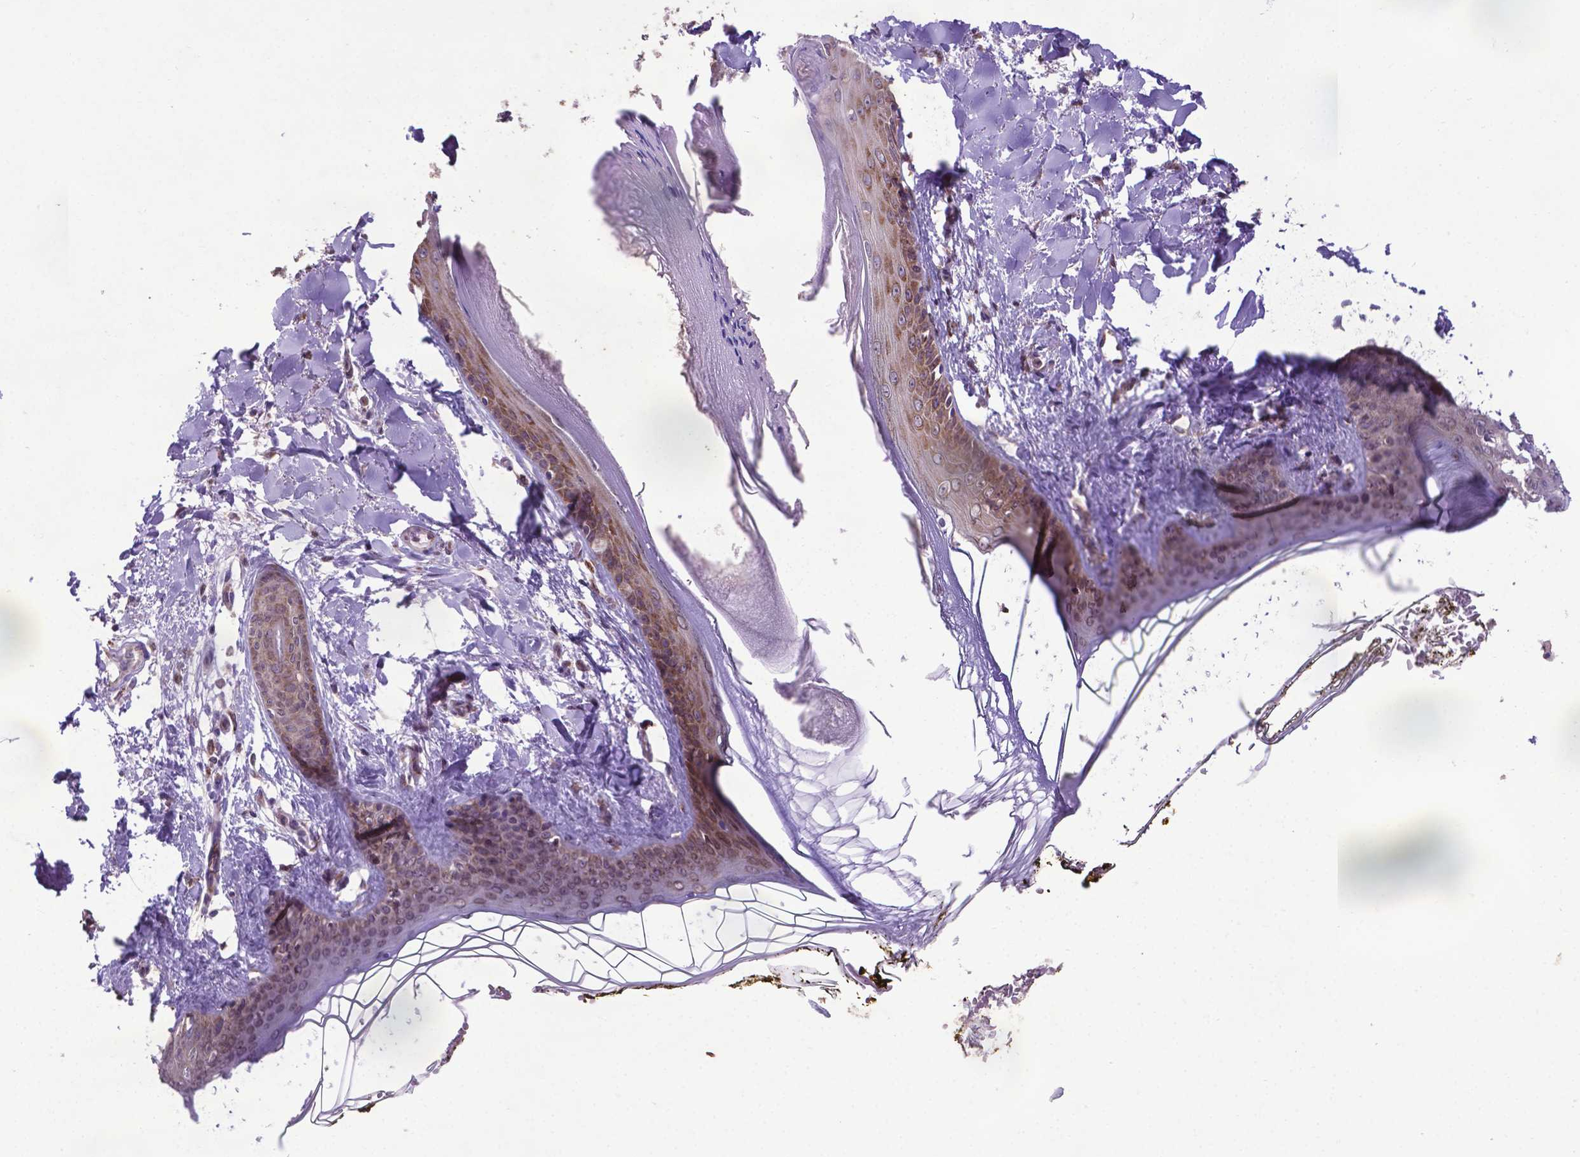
{"staining": {"intensity": "negative", "quantity": "none", "location": "none"}, "tissue": "skin", "cell_type": "Fibroblasts", "image_type": "normal", "snomed": [{"axis": "morphology", "description": "Normal tissue, NOS"}, {"axis": "topography", "description": "Skin"}], "caption": "Fibroblasts are negative for brown protein staining in unremarkable skin.", "gene": "ENSG00000269590", "patient": {"sex": "female", "age": 34}}